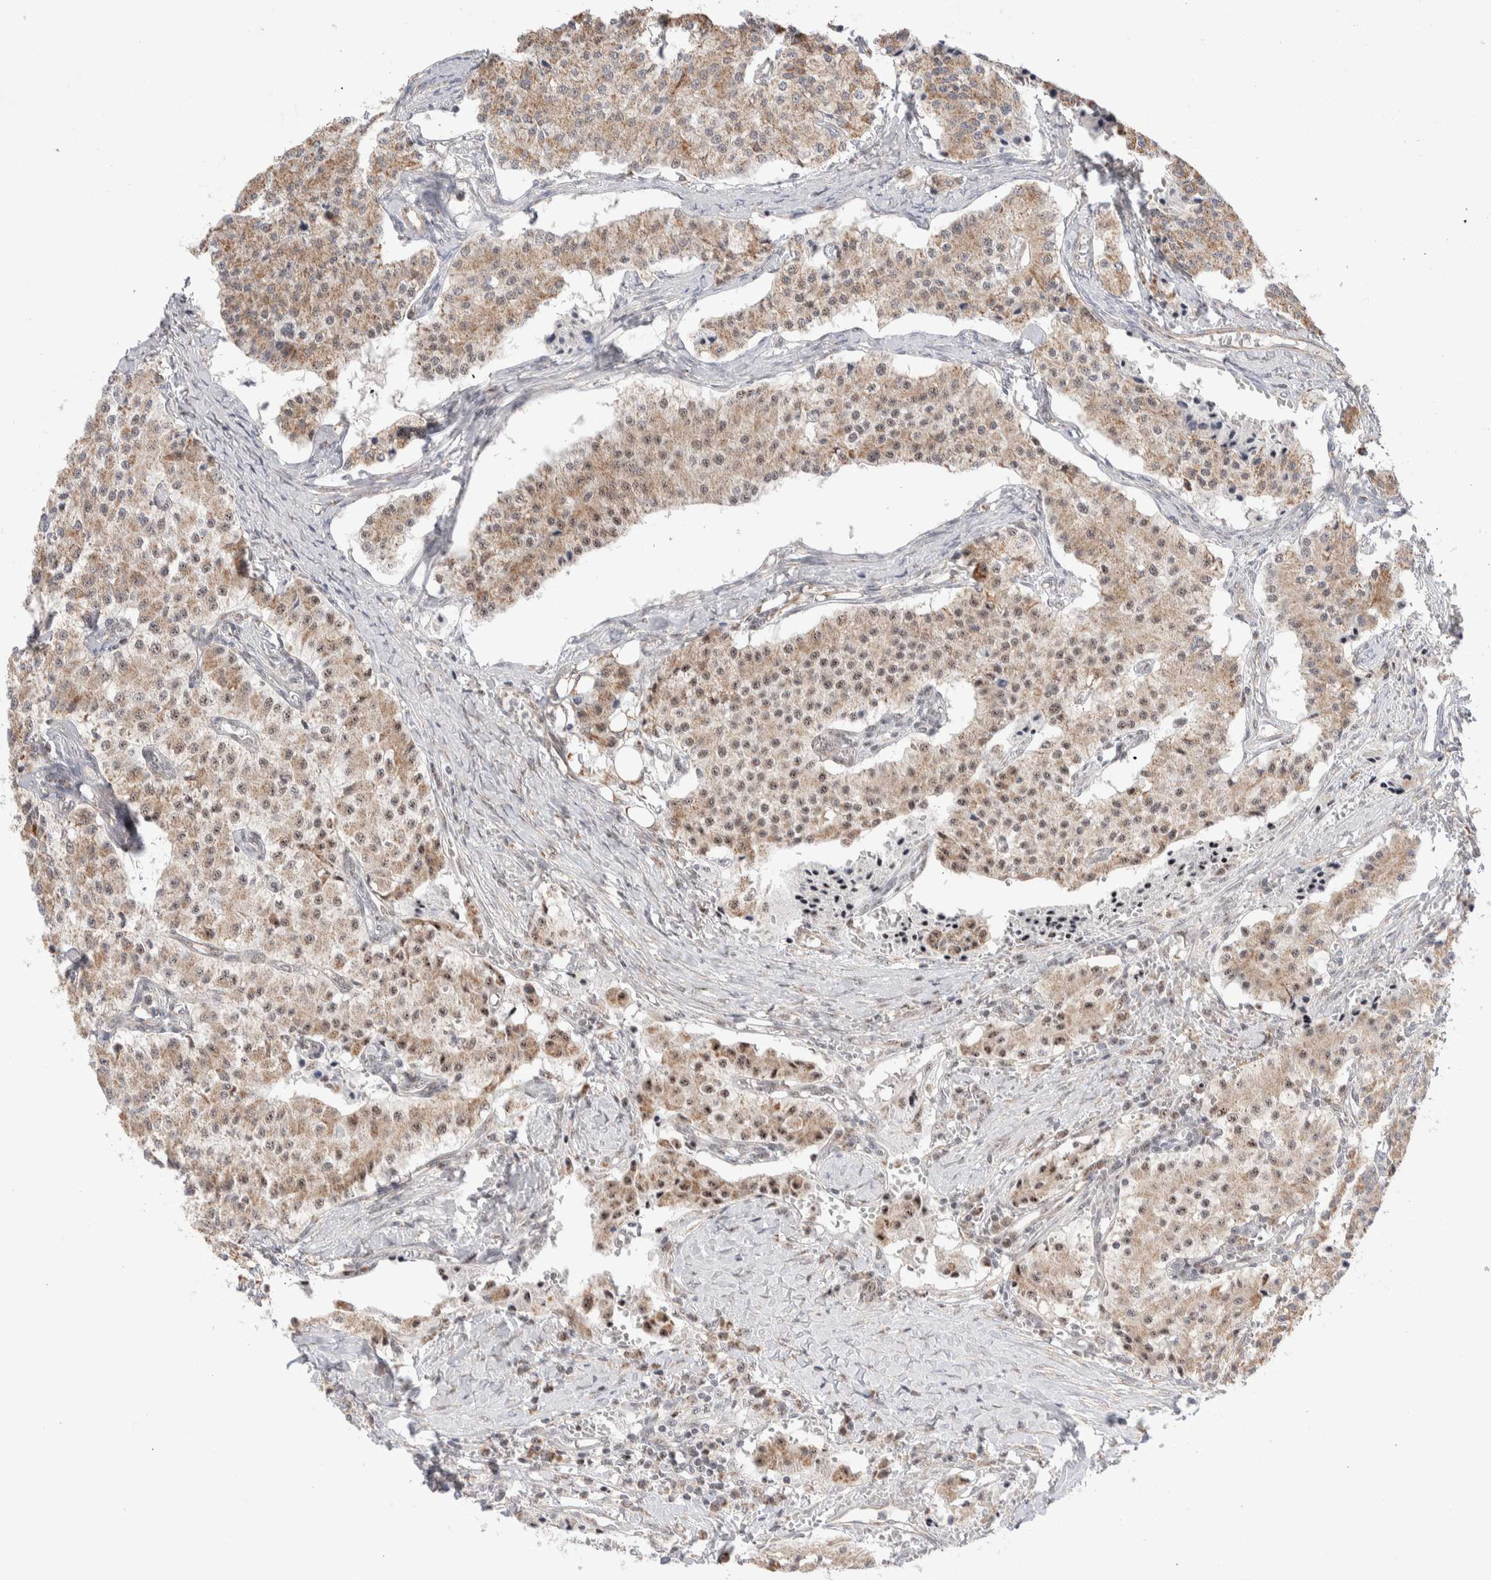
{"staining": {"intensity": "weak", "quantity": ">75%", "location": "cytoplasmic/membranous,nuclear"}, "tissue": "carcinoid", "cell_type": "Tumor cells", "image_type": "cancer", "snomed": [{"axis": "morphology", "description": "Carcinoid, malignant, NOS"}, {"axis": "topography", "description": "Colon"}], "caption": "Immunohistochemical staining of carcinoid displays low levels of weak cytoplasmic/membranous and nuclear protein expression in about >75% of tumor cells. The staining was performed using DAB (3,3'-diaminobenzidine) to visualize the protein expression in brown, while the nuclei were stained in blue with hematoxylin (Magnification: 20x).", "gene": "ZNF695", "patient": {"sex": "female", "age": 52}}